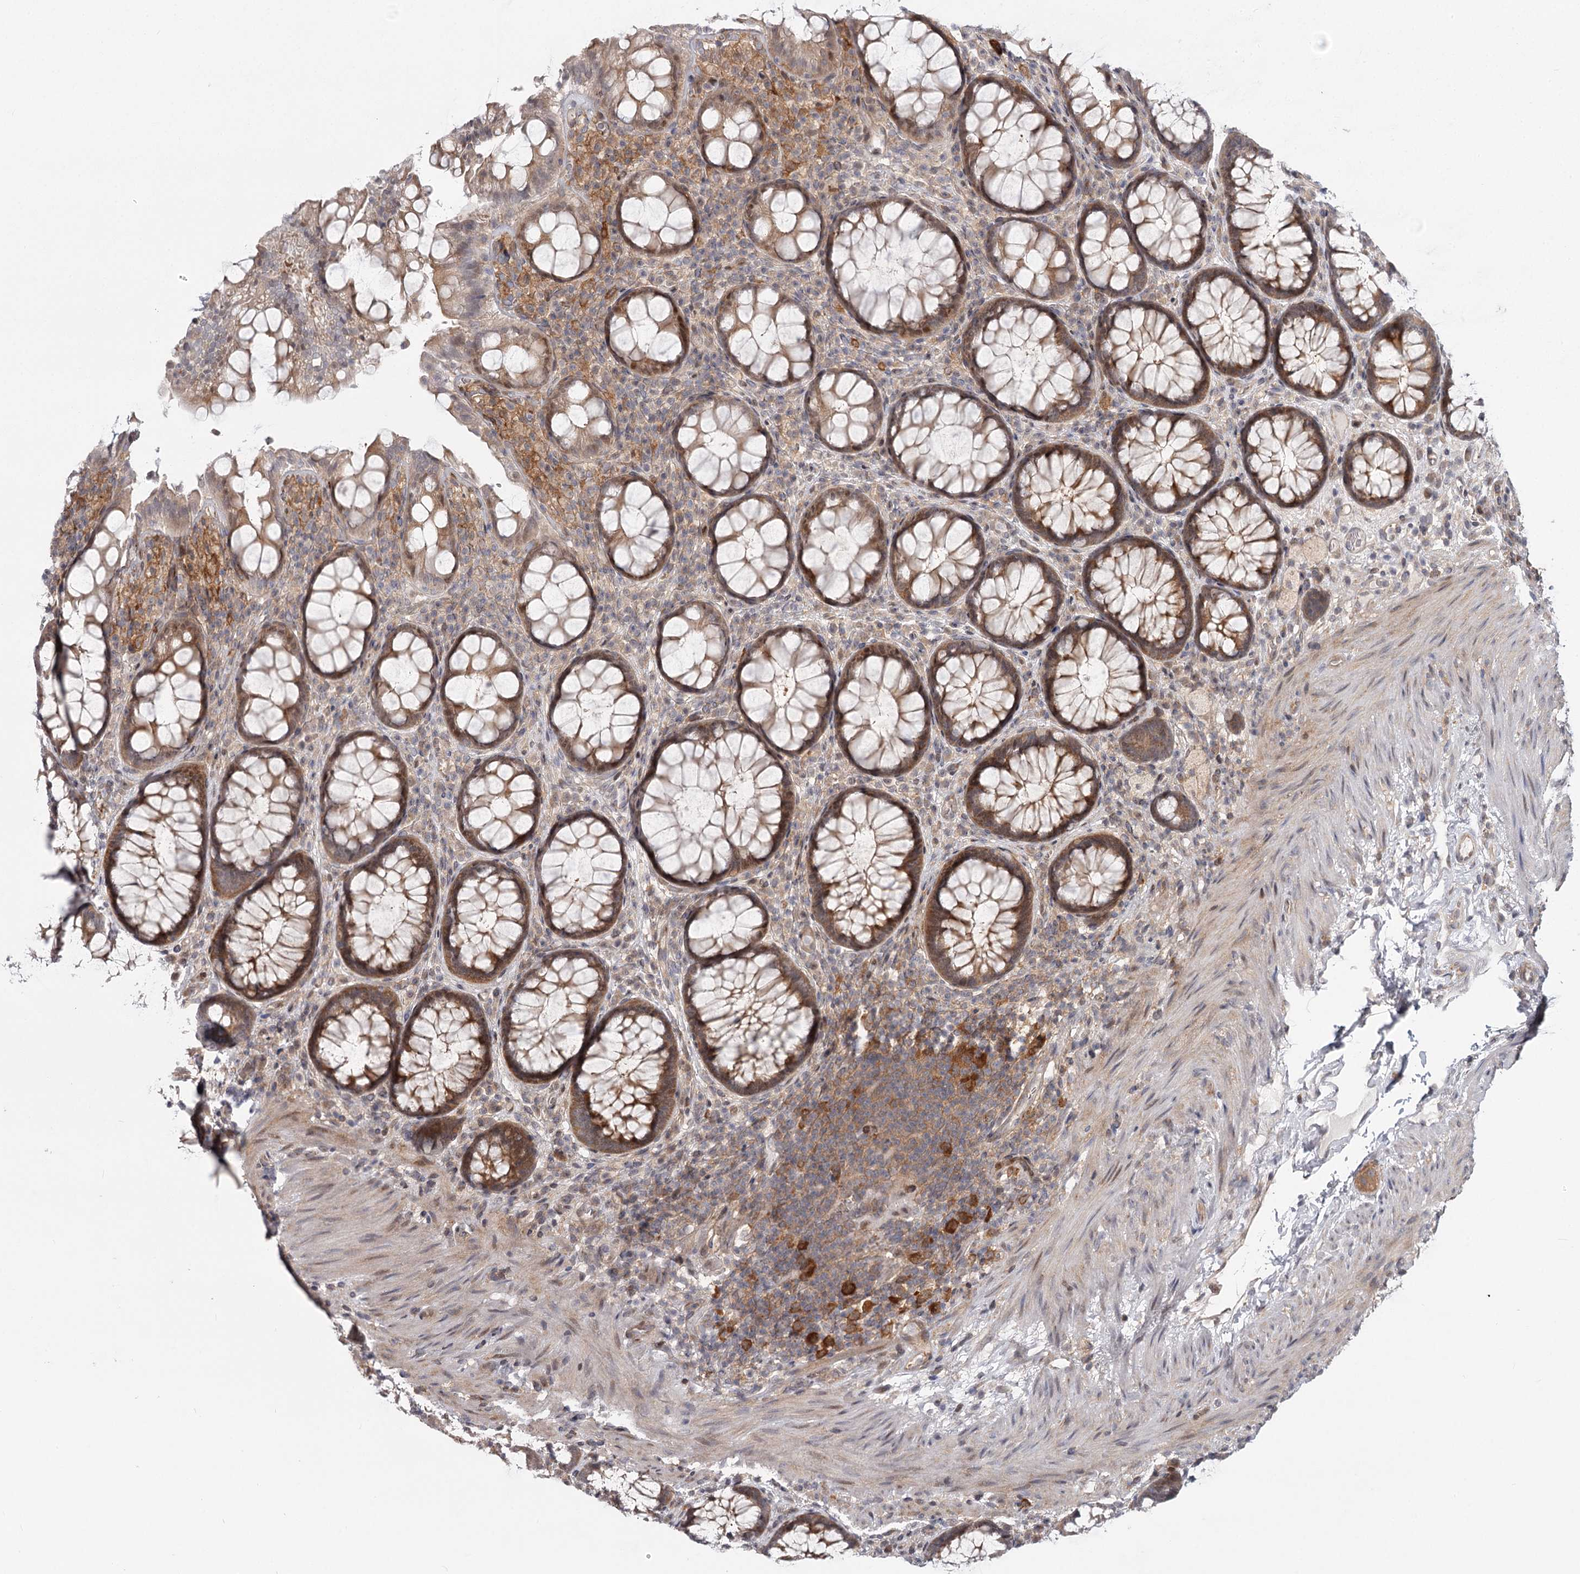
{"staining": {"intensity": "moderate", "quantity": ">75%", "location": "cytoplasmic/membranous"}, "tissue": "rectum", "cell_type": "Glandular cells", "image_type": "normal", "snomed": [{"axis": "morphology", "description": "Normal tissue, NOS"}, {"axis": "topography", "description": "Rectum"}], "caption": "Rectum stained with DAB (3,3'-diaminobenzidine) IHC shows medium levels of moderate cytoplasmic/membranous positivity in approximately >75% of glandular cells. (DAB IHC with brightfield microscopy, high magnification).", "gene": "CCNG2", "patient": {"sex": "male", "age": 83}}